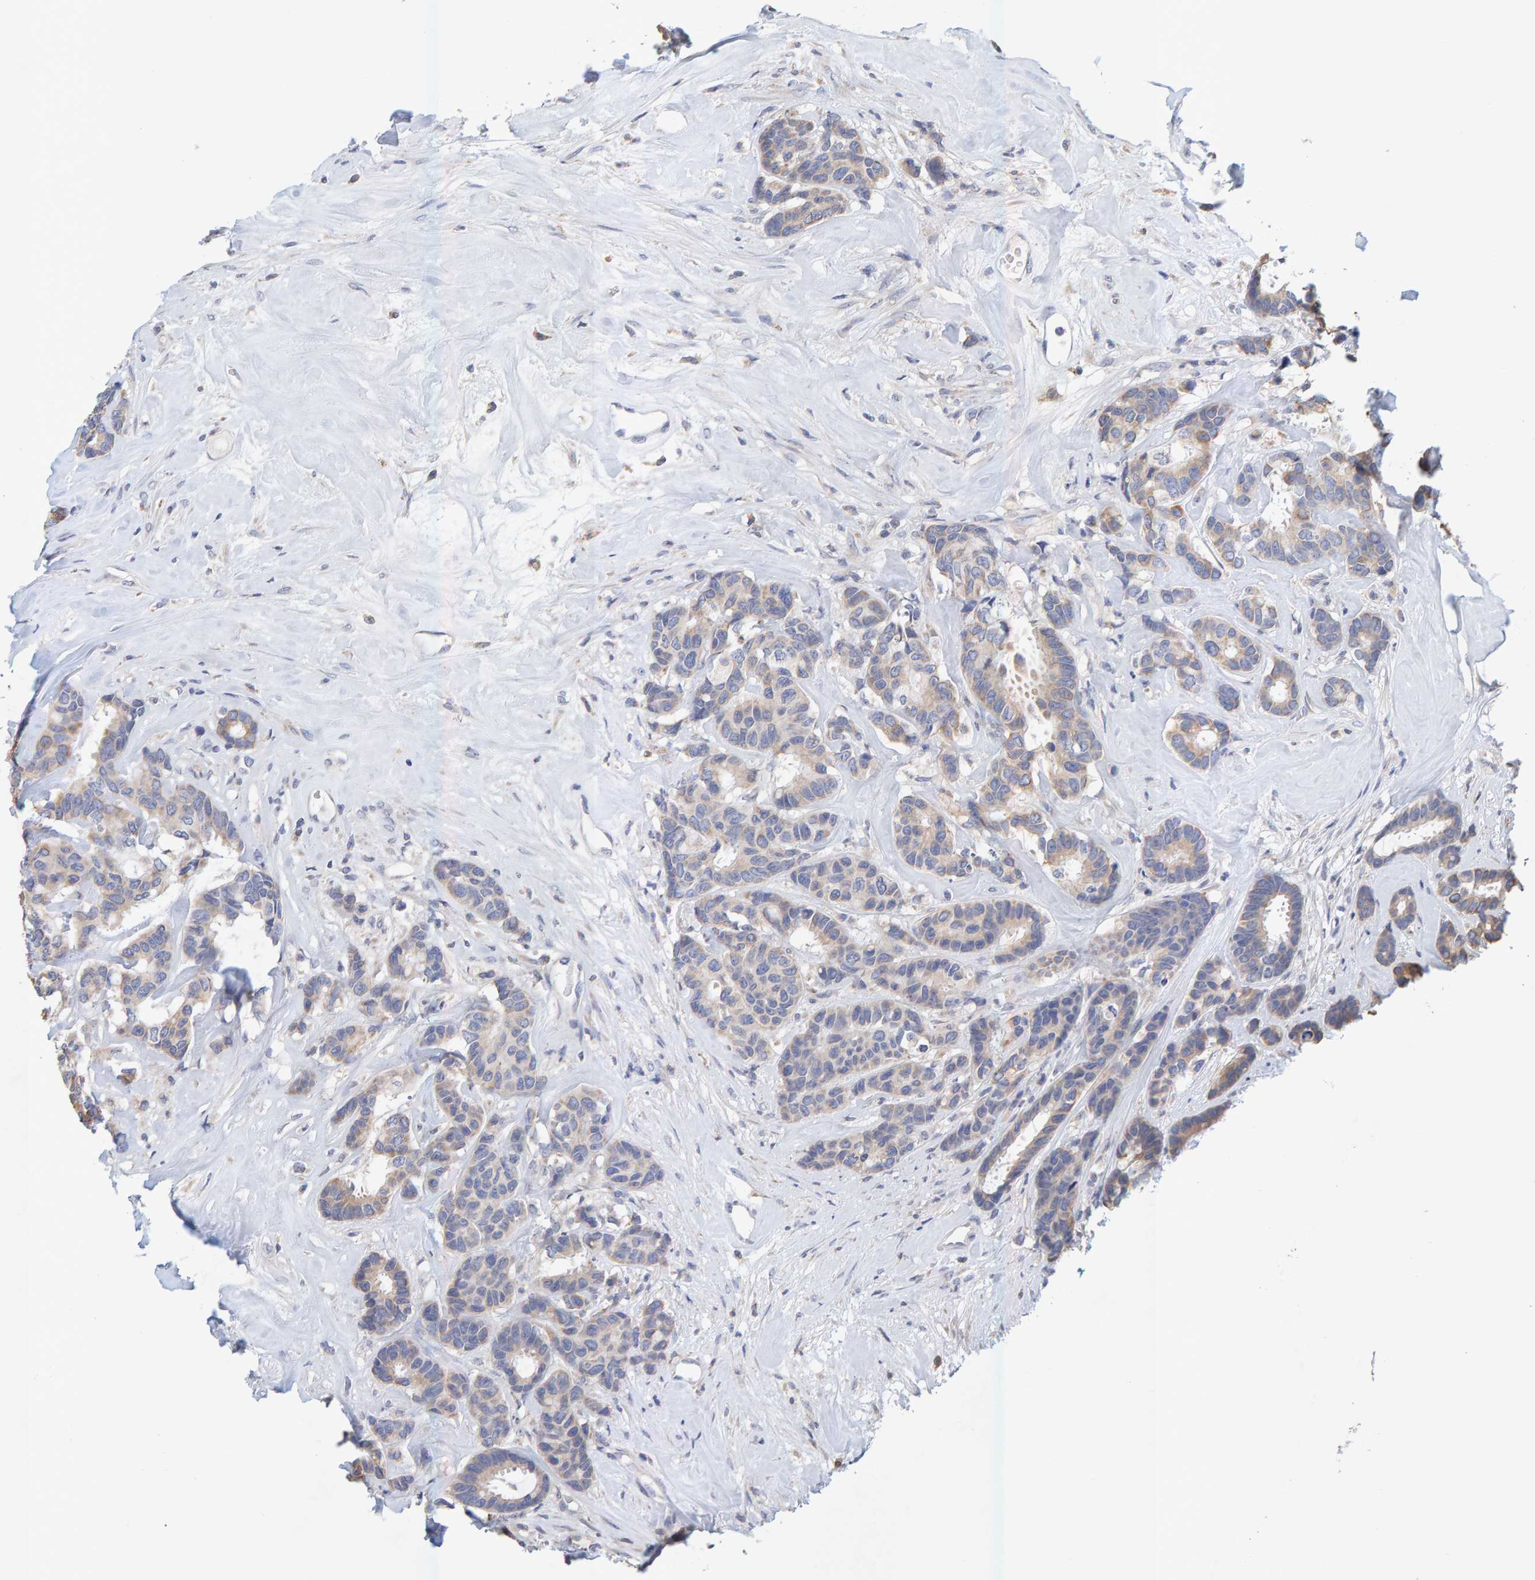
{"staining": {"intensity": "weak", "quantity": "25%-75%", "location": "cytoplasmic/membranous"}, "tissue": "breast cancer", "cell_type": "Tumor cells", "image_type": "cancer", "snomed": [{"axis": "morphology", "description": "Duct carcinoma"}, {"axis": "topography", "description": "Breast"}], "caption": "This image demonstrates immunohistochemistry (IHC) staining of human breast cancer (invasive ductal carcinoma), with low weak cytoplasmic/membranous staining in approximately 25%-75% of tumor cells.", "gene": "SGPL1", "patient": {"sex": "female", "age": 87}}